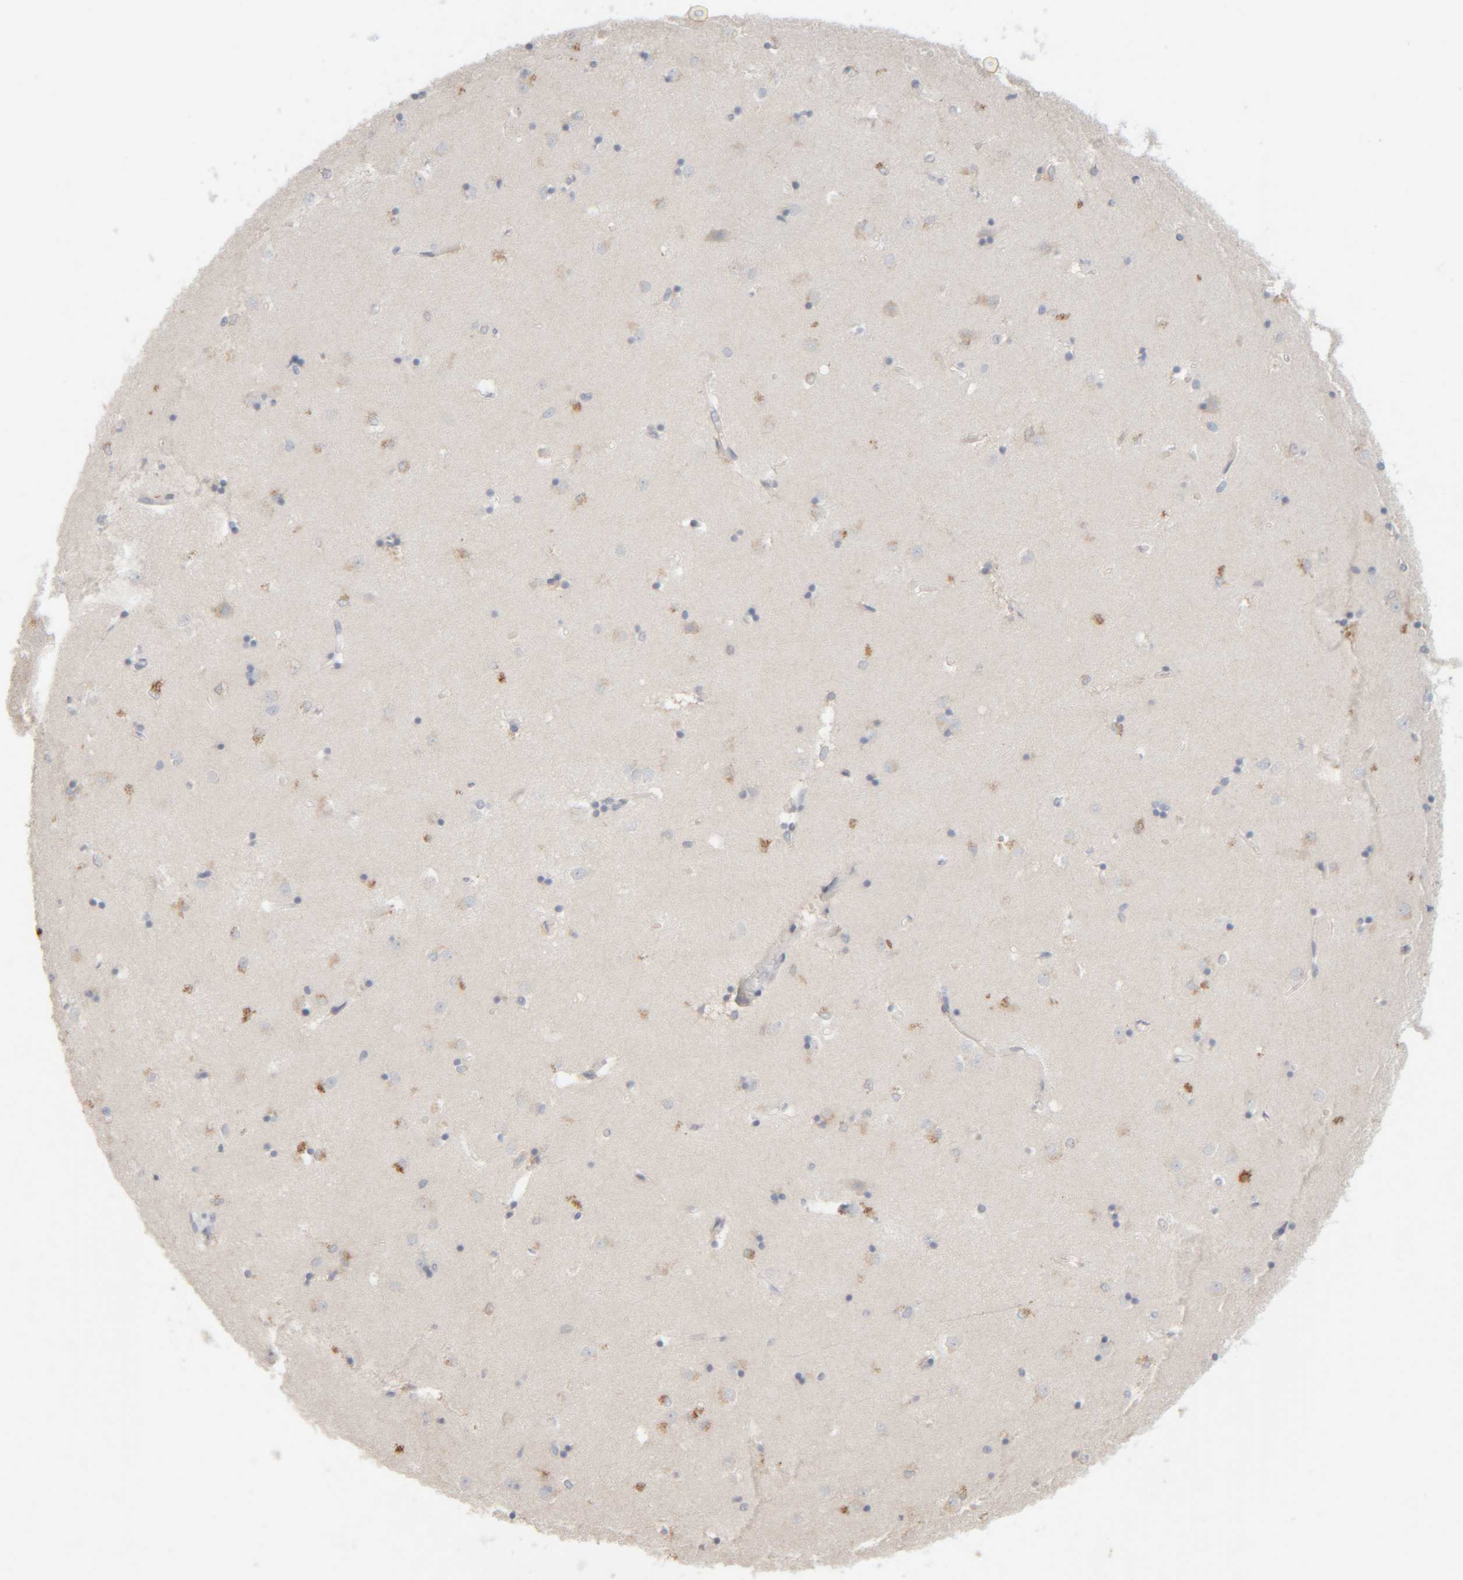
{"staining": {"intensity": "moderate", "quantity": "25%-75%", "location": "cytoplasmic/membranous"}, "tissue": "caudate", "cell_type": "Glial cells", "image_type": "normal", "snomed": [{"axis": "morphology", "description": "Normal tissue, NOS"}, {"axis": "topography", "description": "Lateral ventricle wall"}], "caption": "Caudate stained with immunohistochemistry (IHC) shows moderate cytoplasmic/membranous positivity in approximately 25%-75% of glial cells. (DAB IHC, brown staining for protein, blue staining for nuclei).", "gene": "RIDA", "patient": {"sex": "male", "age": 45}}